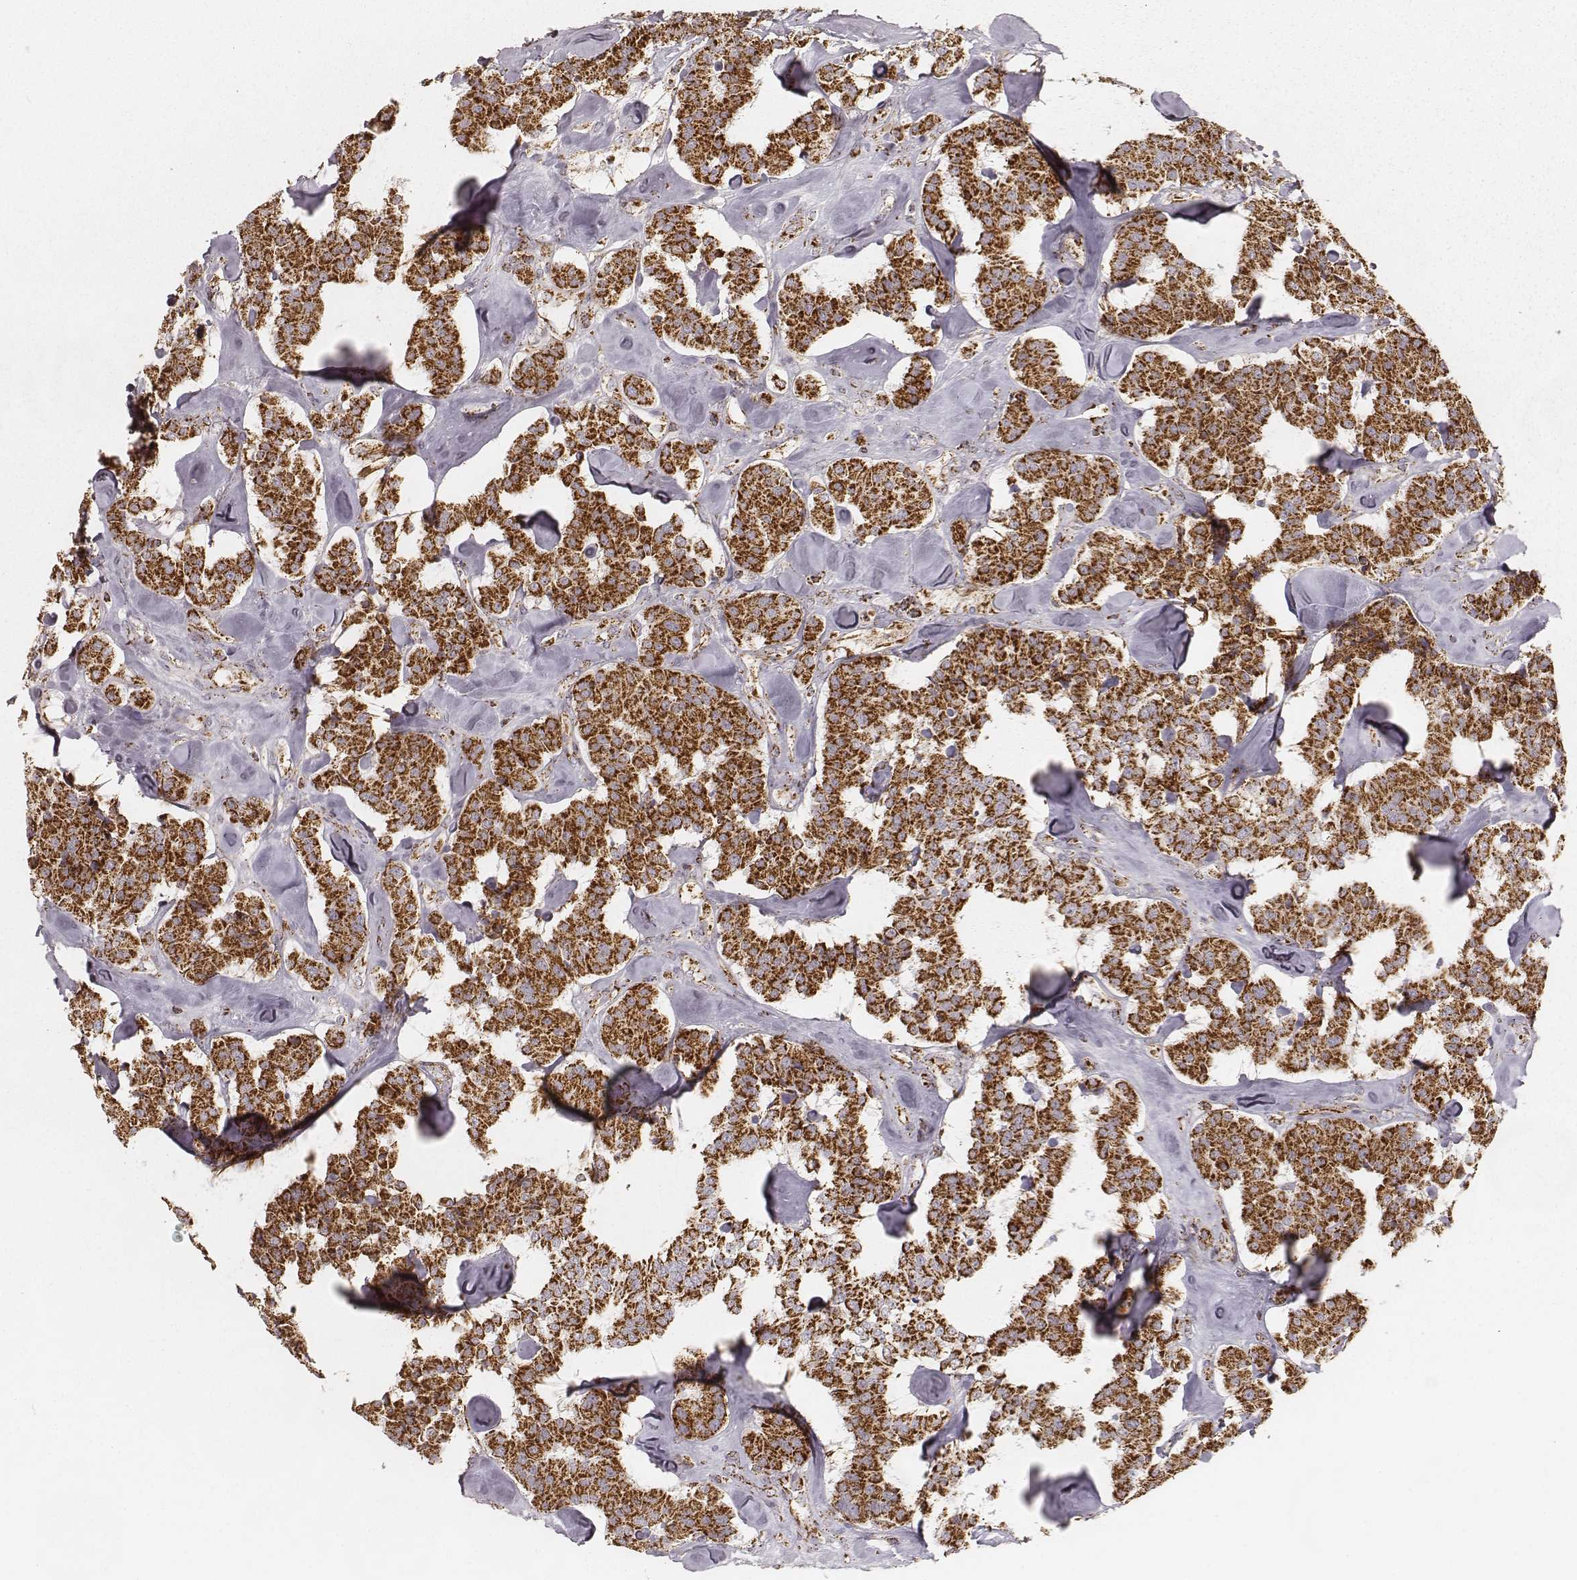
{"staining": {"intensity": "strong", "quantity": ">75%", "location": "cytoplasmic/membranous"}, "tissue": "carcinoid", "cell_type": "Tumor cells", "image_type": "cancer", "snomed": [{"axis": "morphology", "description": "Carcinoid, malignant, NOS"}, {"axis": "topography", "description": "Pancreas"}], "caption": "Tumor cells show high levels of strong cytoplasmic/membranous expression in about >75% of cells in human carcinoid (malignant).", "gene": "CS", "patient": {"sex": "male", "age": 41}}